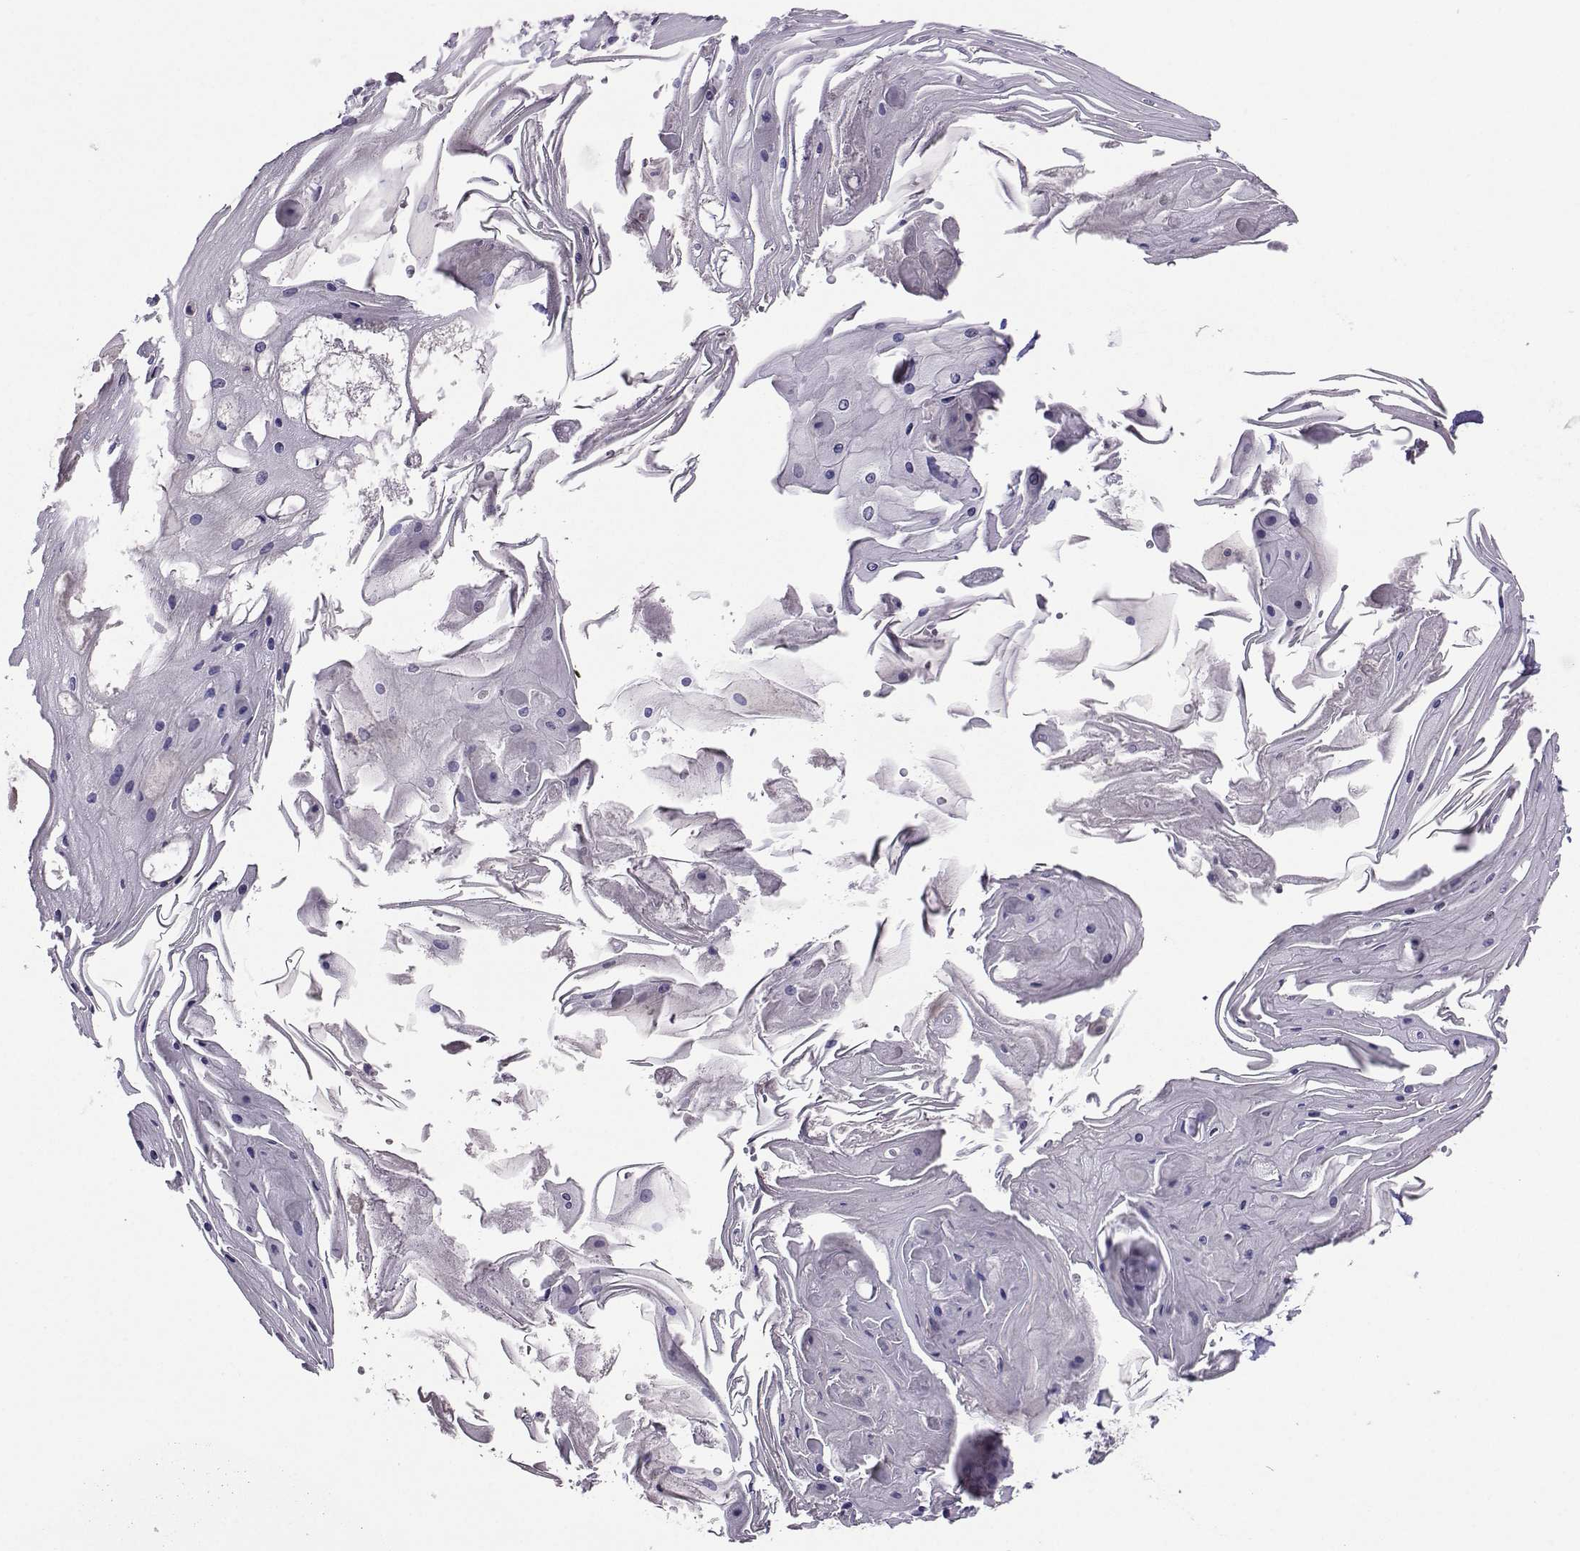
{"staining": {"intensity": "negative", "quantity": "none", "location": "none"}, "tissue": "skin cancer", "cell_type": "Tumor cells", "image_type": "cancer", "snomed": [{"axis": "morphology", "description": "Squamous cell carcinoma, NOS"}, {"axis": "topography", "description": "Skin"}], "caption": "Protein analysis of skin cancer (squamous cell carcinoma) exhibits no significant staining in tumor cells.", "gene": "DDX20", "patient": {"sex": "male", "age": 70}}